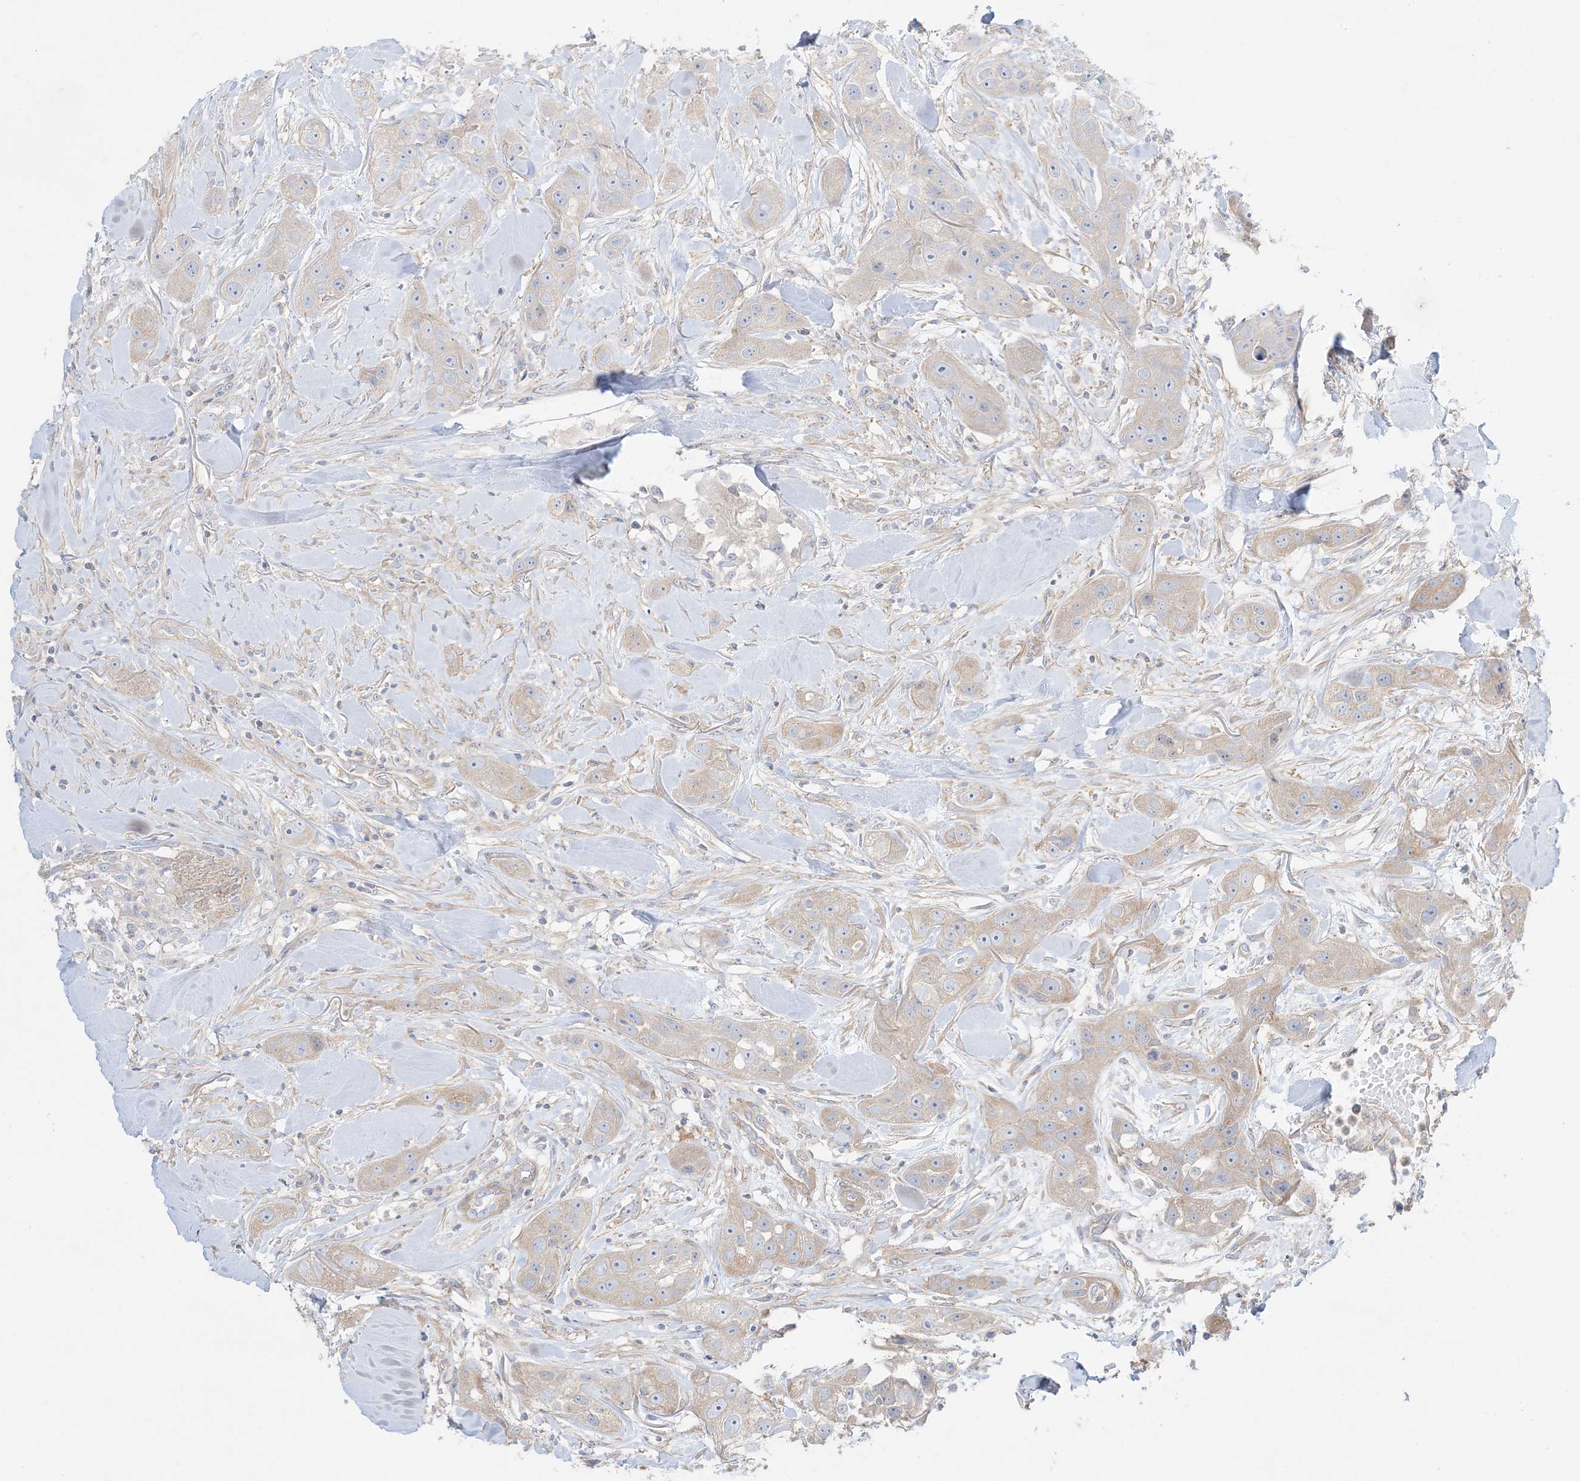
{"staining": {"intensity": "weak", "quantity": "<25%", "location": "cytoplasmic/membranous"}, "tissue": "head and neck cancer", "cell_type": "Tumor cells", "image_type": "cancer", "snomed": [{"axis": "morphology", "description": "Normal tissue, NOS"}, {"axis": "morphology", "description": "Squamous cell carcinoma, NOS"}, {"axis": "topography", "description": "Skeletal muscle"}, {"axis": "topography", "description": "Head-Neck"}], "caption": "Human head and neck cancer (squamous cell carcinoma) stained for a protein using immunohistochemistry demonstrates no staining in tumor cells.", "gene": "ARHGEF9", "patient": {"sex": "male", "age": 51}}